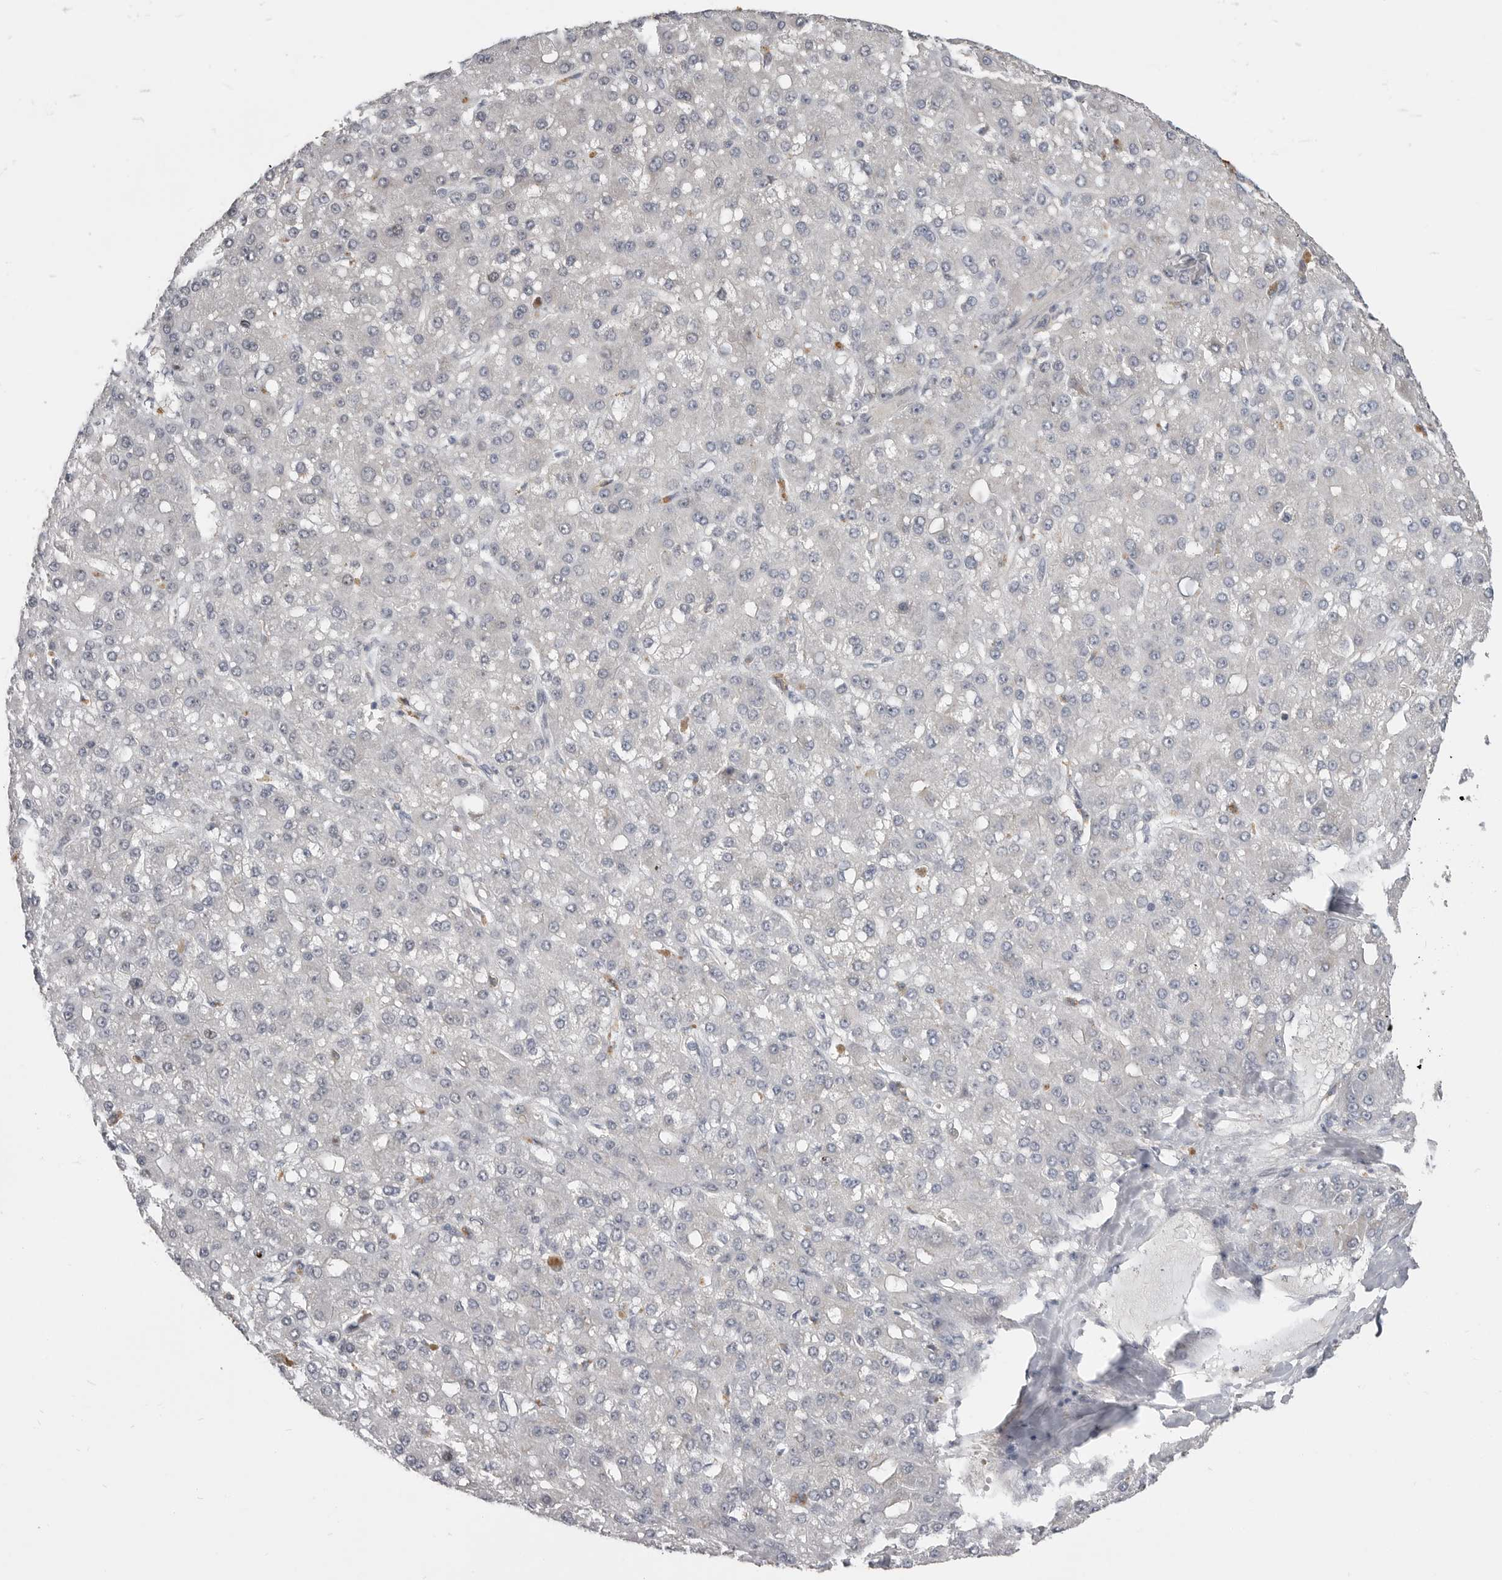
{"staining": {"intensity": "negative", "quantity": "none", "location": "none"}, "tissue": "liver cancer", "cell_type": "Tumor cells", "image_type": "cancer", "snomed": [{"axis": "morphology", "description": "Carcinoma, Hepatocellular, NOS"}, {"axis": "topography", "description": "Liver"}], "caption": "Tumor cells are negative for brown protein staining in hepatocellular carcinoma (liver). (DAB (3,3'-diaminobenzidine) IHC visualized using brightfield microscopy, high magnification).", "gene": "PLEKHF1", "patient": {"sex": "male", "age": 67}}